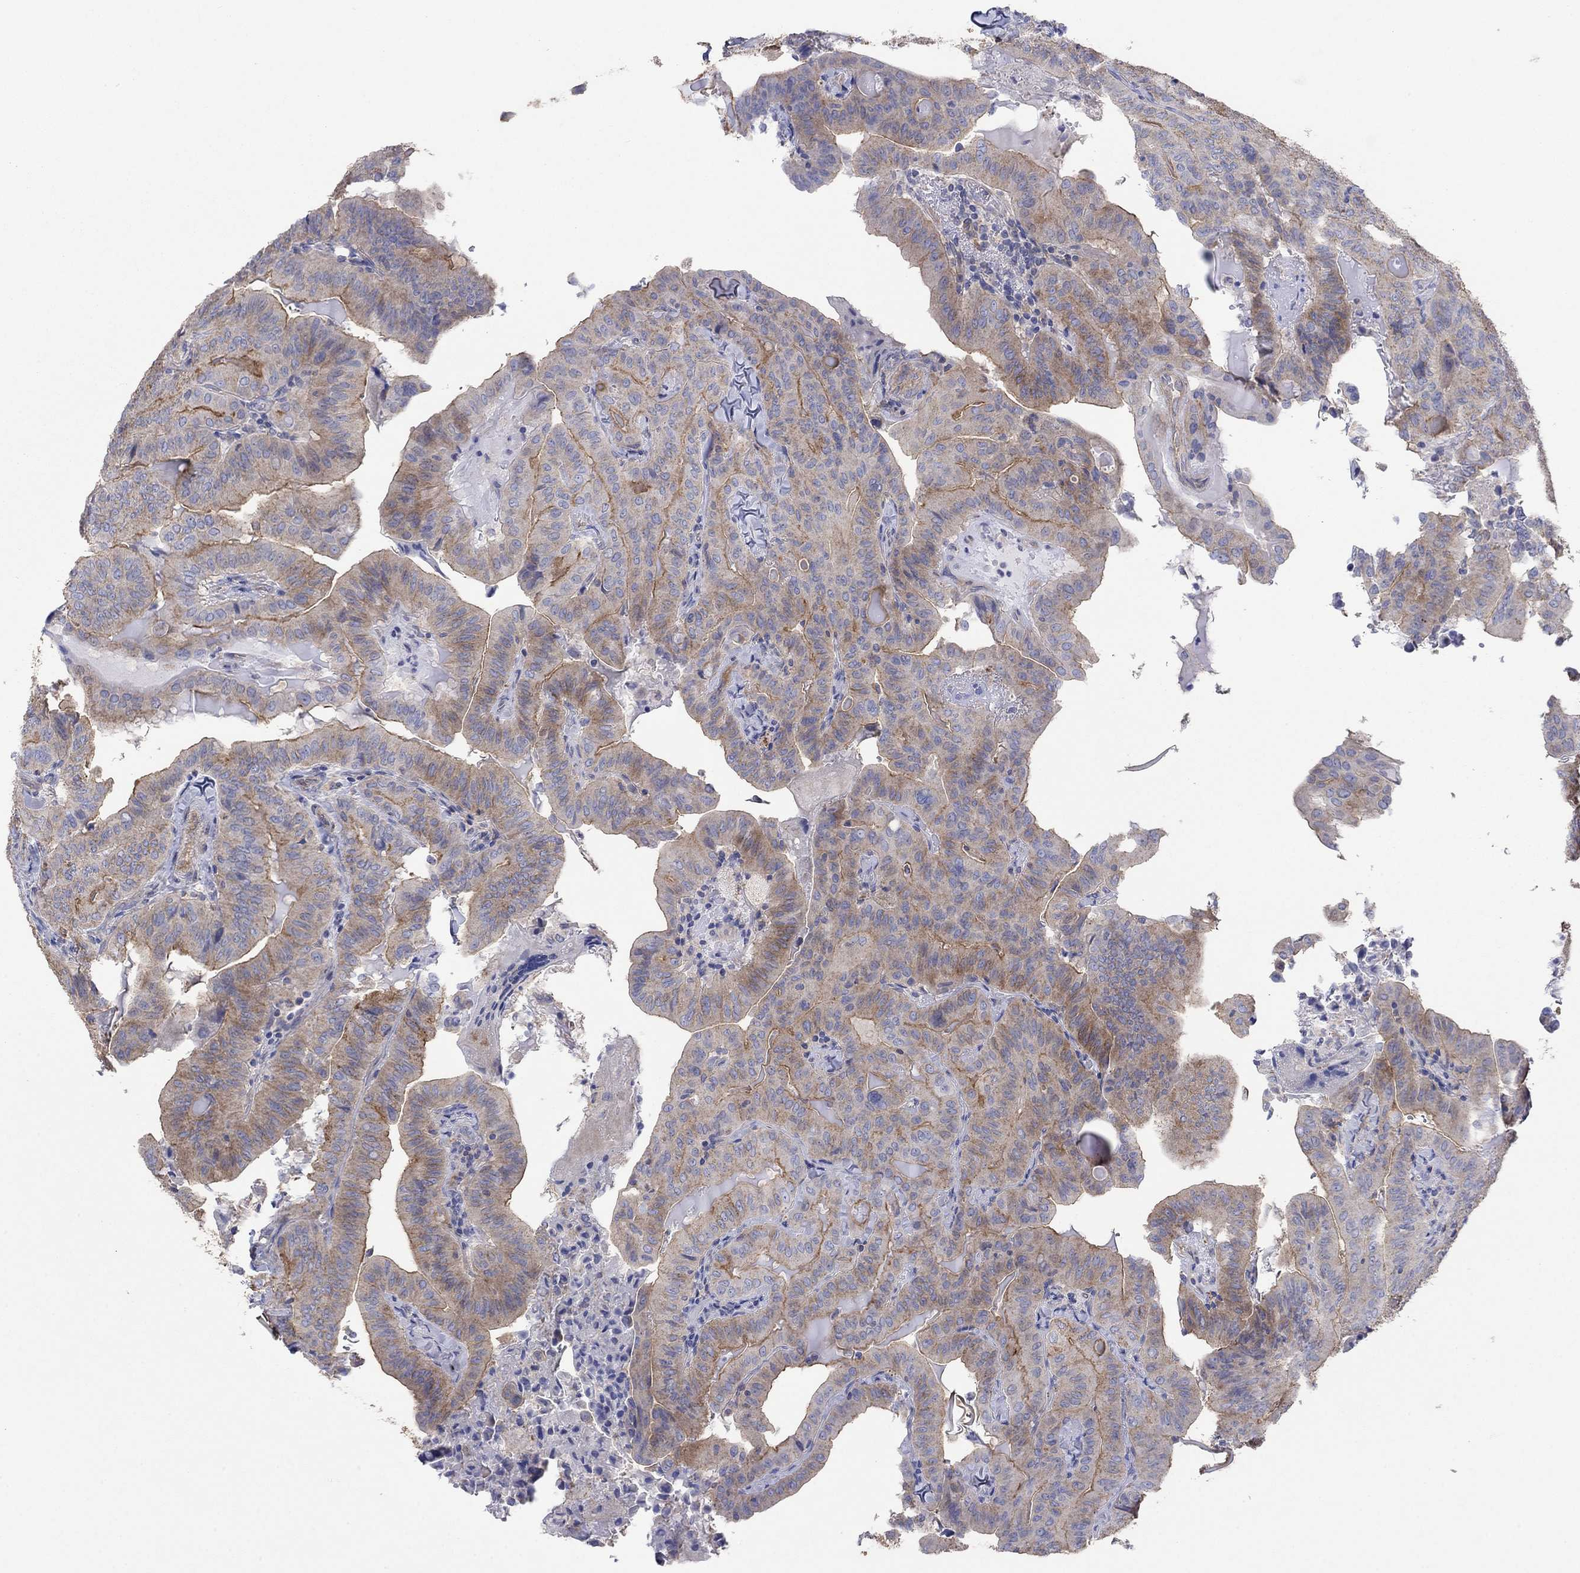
{"staining": {"intensity": "weak", "quantity": "25%-75%", "location": "cytoplasmic/membranous"}, "tissue": "thyroid cancer", "cell_type": "Tumor cells", "image_type": "cancer", "snomed": [{"axis": "morphology", "description": "Papillary adenocarcinoma, NOS"}, {"axis": "topography", "description": "Thyroid gland"}], "caption": "Human thyroid cancer stained for a protein (brown) demonstrates weak cytoplasmic/membranous positive staining in approximately 25%-75% of tumor cells.", "gene": "TPRN", "patient": {"sex": "female", "age": 68}}